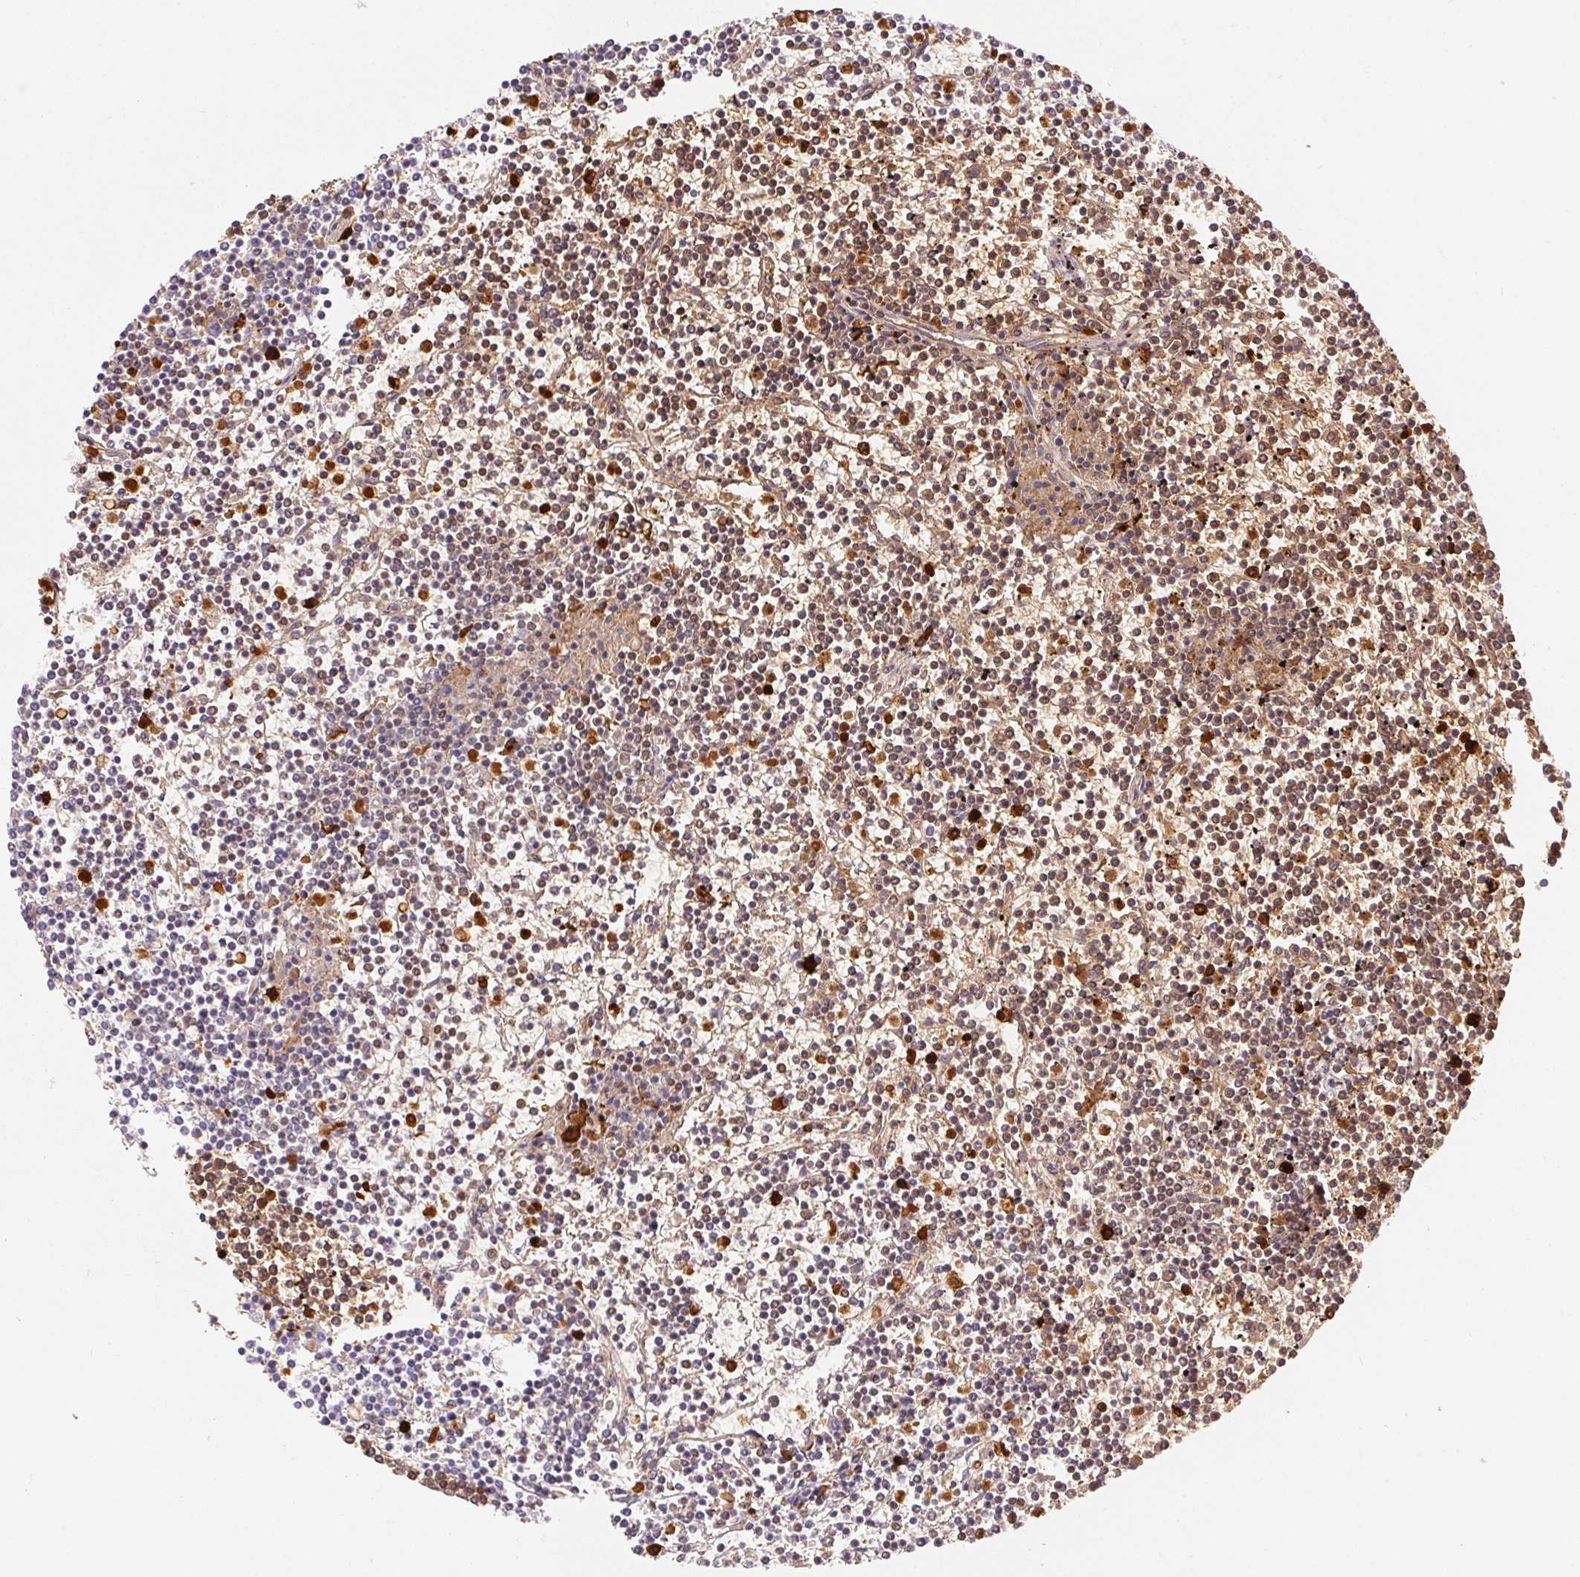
{"staining": {"intensity": "moderate", "quantity": "<25%", "location": "nuclear"}, "tissue": "lymphoma", "cell_type": "Tumor cells", "image_type": "cancer", "snomed": [{"axis": "morphology", "description": "Malignant lymphoma, non-Hodgkin's type, Low grade"}, {"axis": "topography", "description": "Spleen"}], "caption": "Immunohistochemical staining of human lymphoma displays low levels of moderate nuclear protein positivity in approximately <25% of tumor cells.", "gene": "ORM1", "patient": {"sex": "female", "age": 19}}